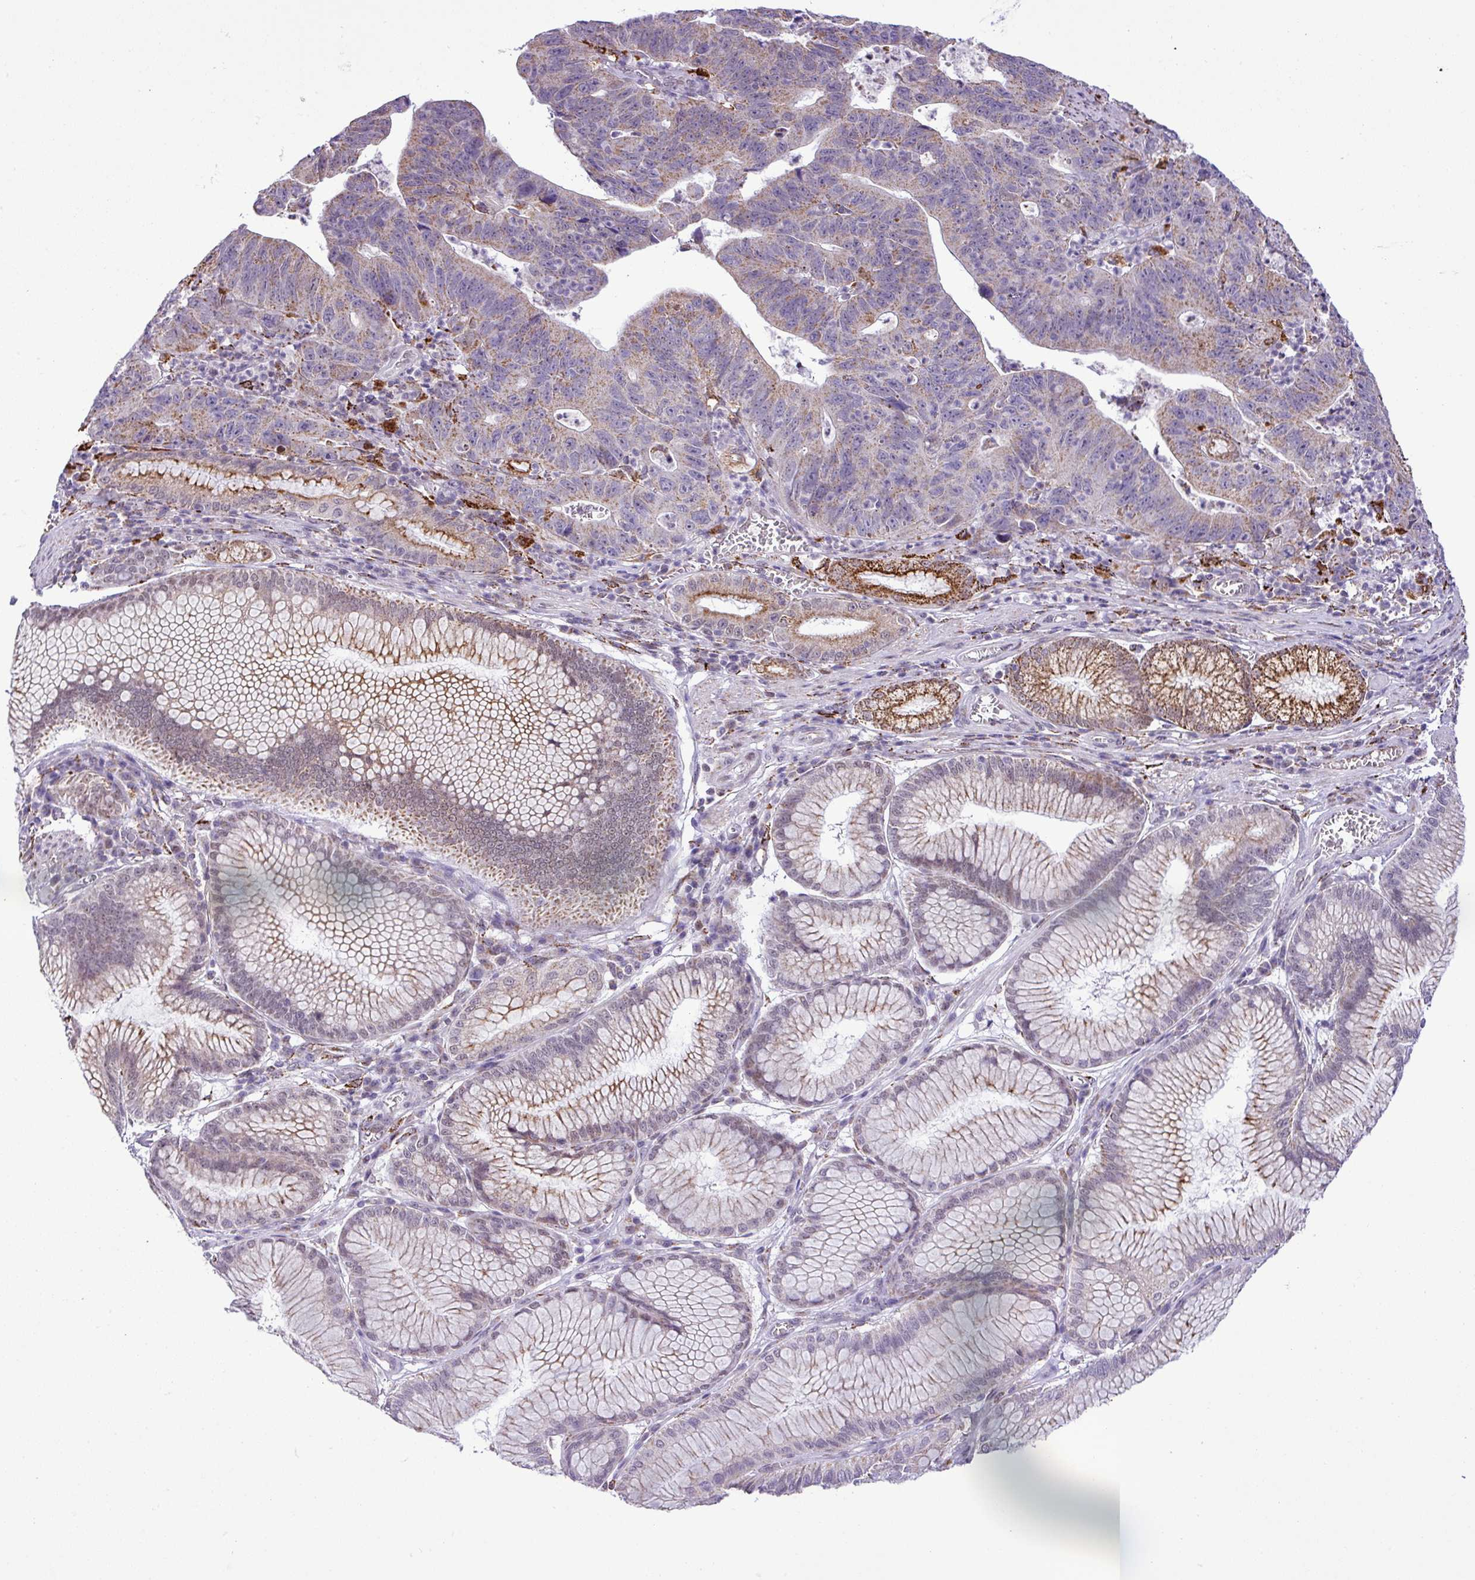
{"staining": {"intensity": "weak", "quantity": ">75%", "location": "cytoplasmic/membranous"}, "tissue": "stomach cancer", "cell_type": "Tumor cells", "image_type": "cancer", "snomed": [{"axis": "morphology", "description": "Adenocarcinoma, NOS"}, {"axis": "topography", "description": "Stomach"}], "caption": "Tumor cells exhibit weak cytoplasmic/membranous positivity in approximately >75% of cells in adenocarcinoma (stomach).", "gene": "SGPP1", "patient": {"sex": "male", "age": 59}}